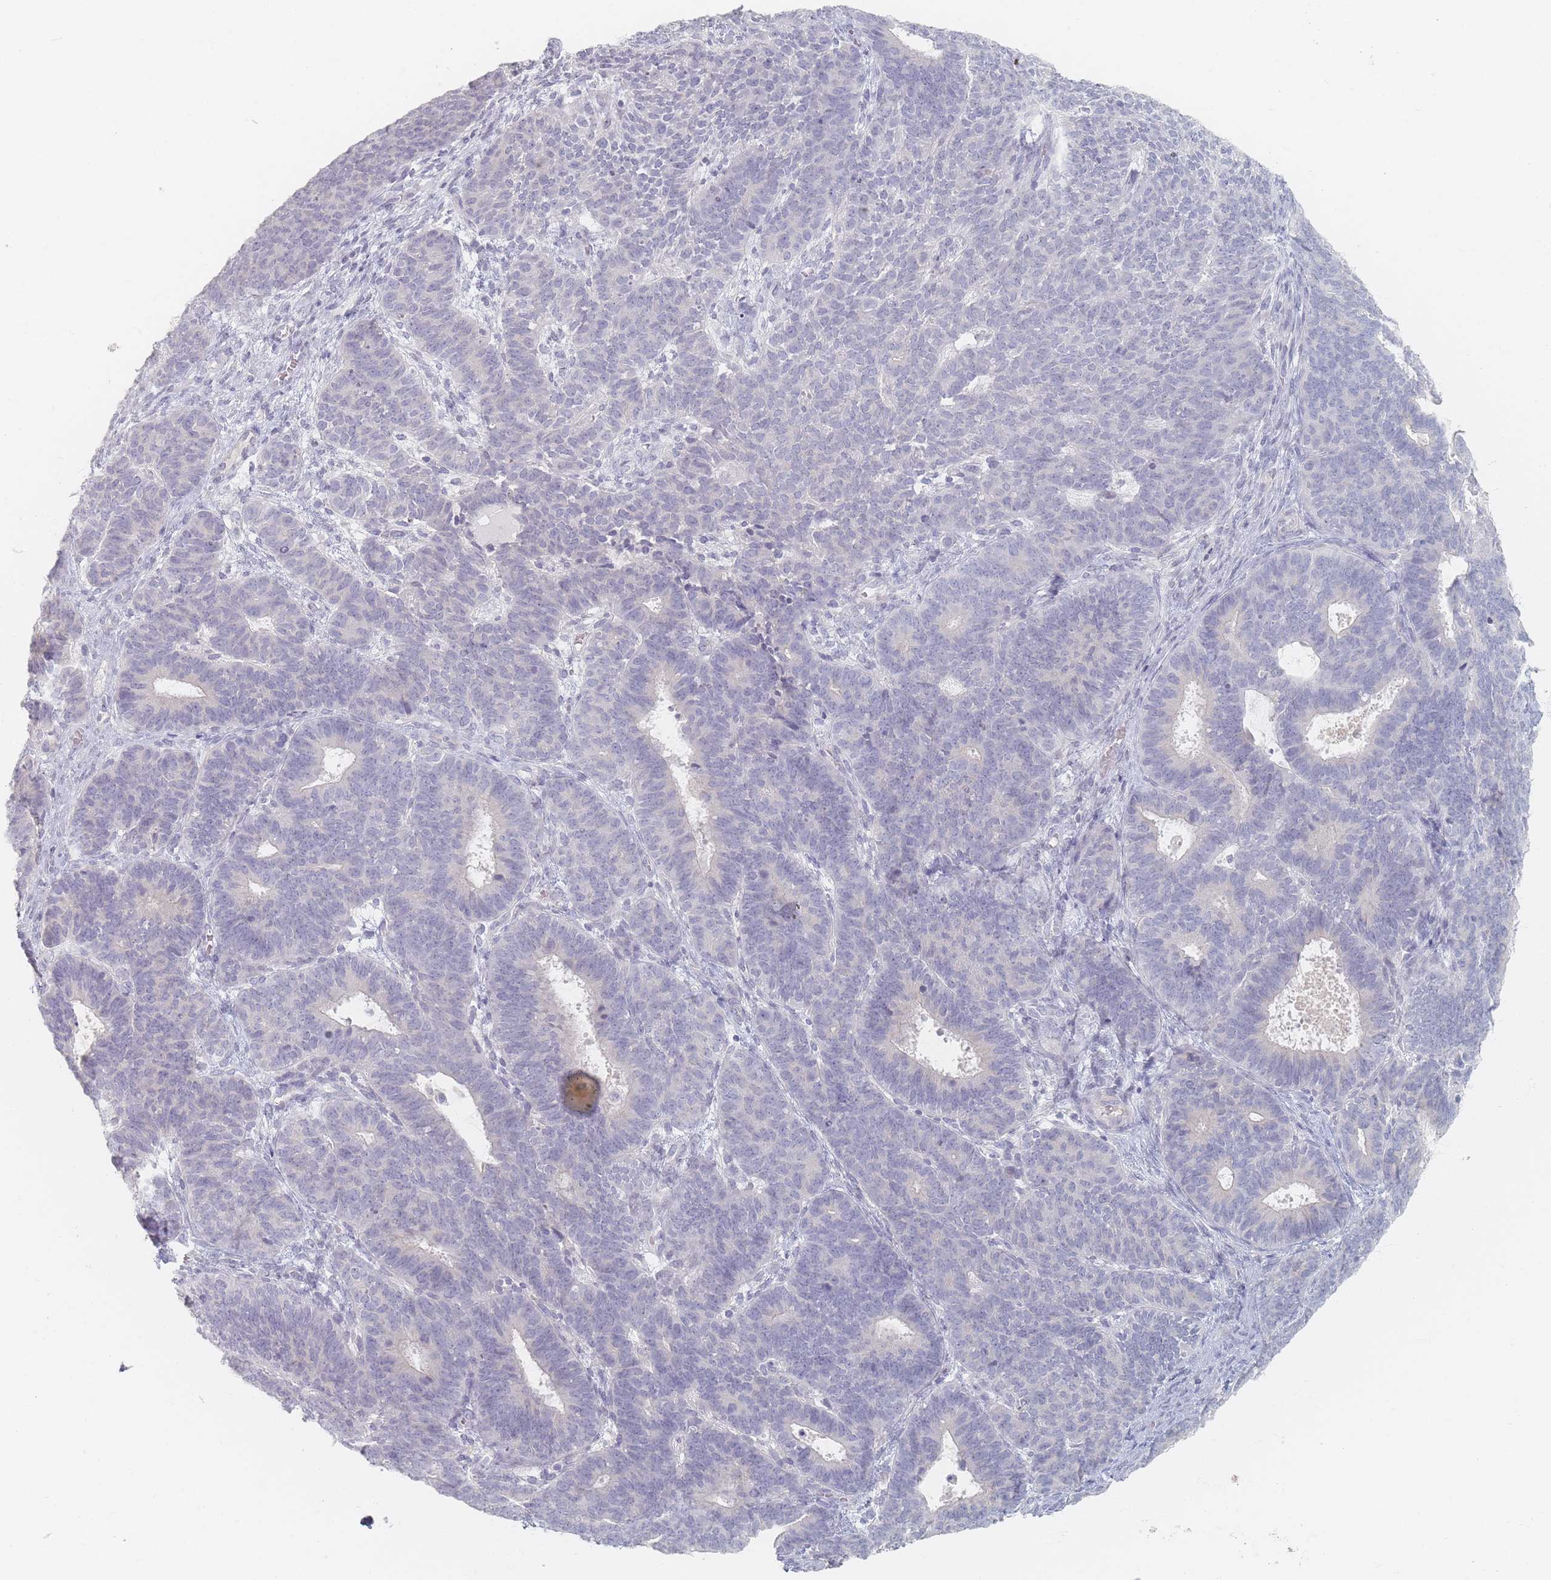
{"staining": {"intensity": "negative", "quantity": "none", "location": "none"}, "tissue": "endometrial cancer", "cell_type": "Tumor cells", "image_type": "cancer", "snomed": [{"axis": "morphology", "description": "Adenocarcinoma, NOS"}, {"axis": "topography", "description": "Endometrium"}], "caption": "IHC of human endometrial cancer shows no expression in tumor cells. (DAB immunohistochemistry (IHC) visualized using brightfield microscopy, high magnification).", "gene": "CD37", "patient": {"sex": "female", "age": 70}}